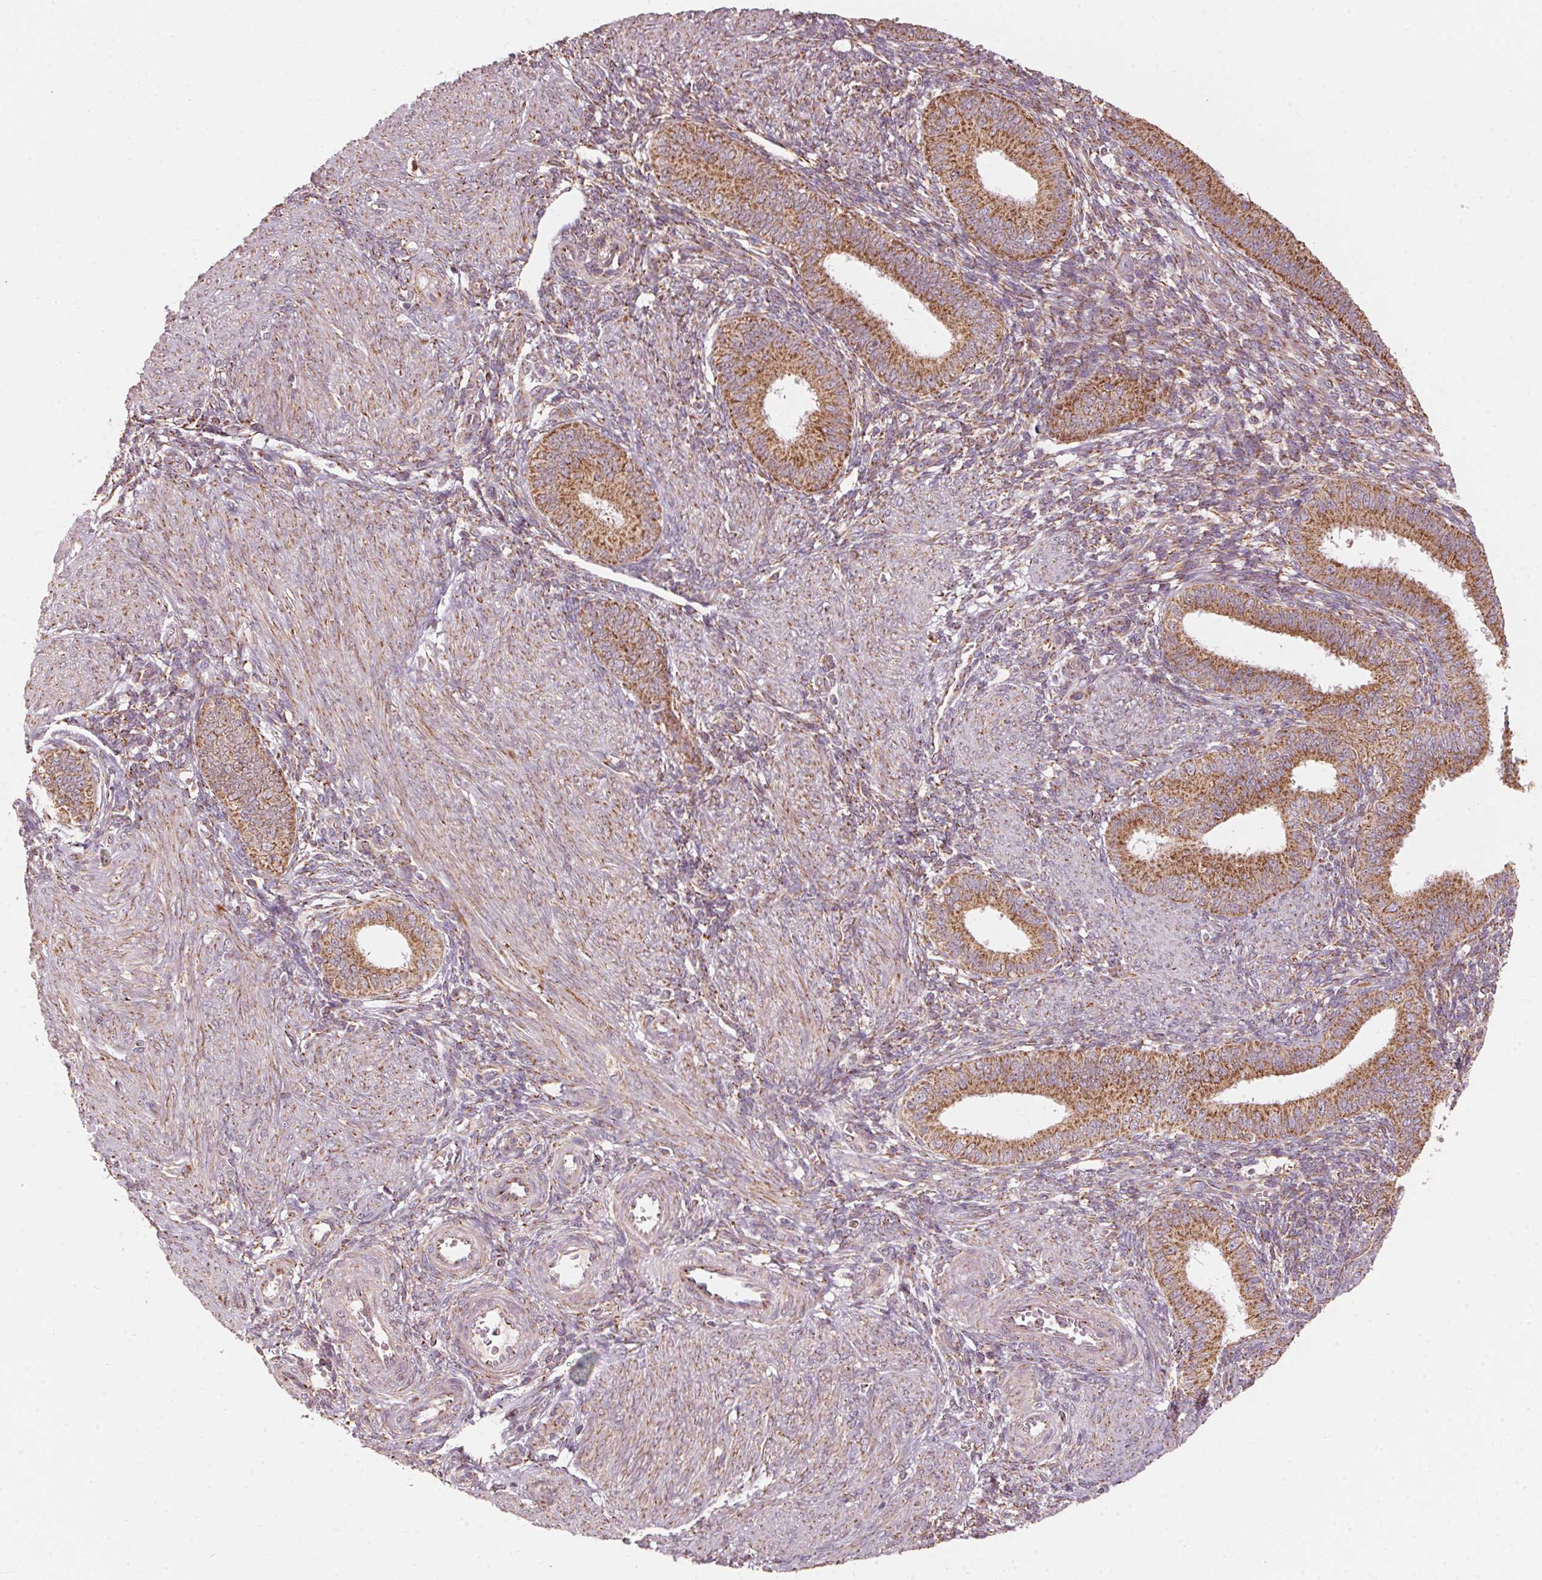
{"staining": {"intensity": "moderate", "quantity": ">75%", "location": "cytoplasmic/membranous"}, "tissue": "endometrium", "cell_type": "Cells in endometrial stroma", "image_type": "normal", "snomed": [{"axis": "morphology", "description": "Normal tissue, NOS"}, {"axis": "topography", "description": "Endometrium"}], "caption": "The micrograph demonstrates staining of normal endometrium, revealing moderate cytoplasmic/membranous protein staining (brown color) within cells in endometrial stroma.", "gene": "TOMM70", "patient": {"sex": "female", "age": 39}}